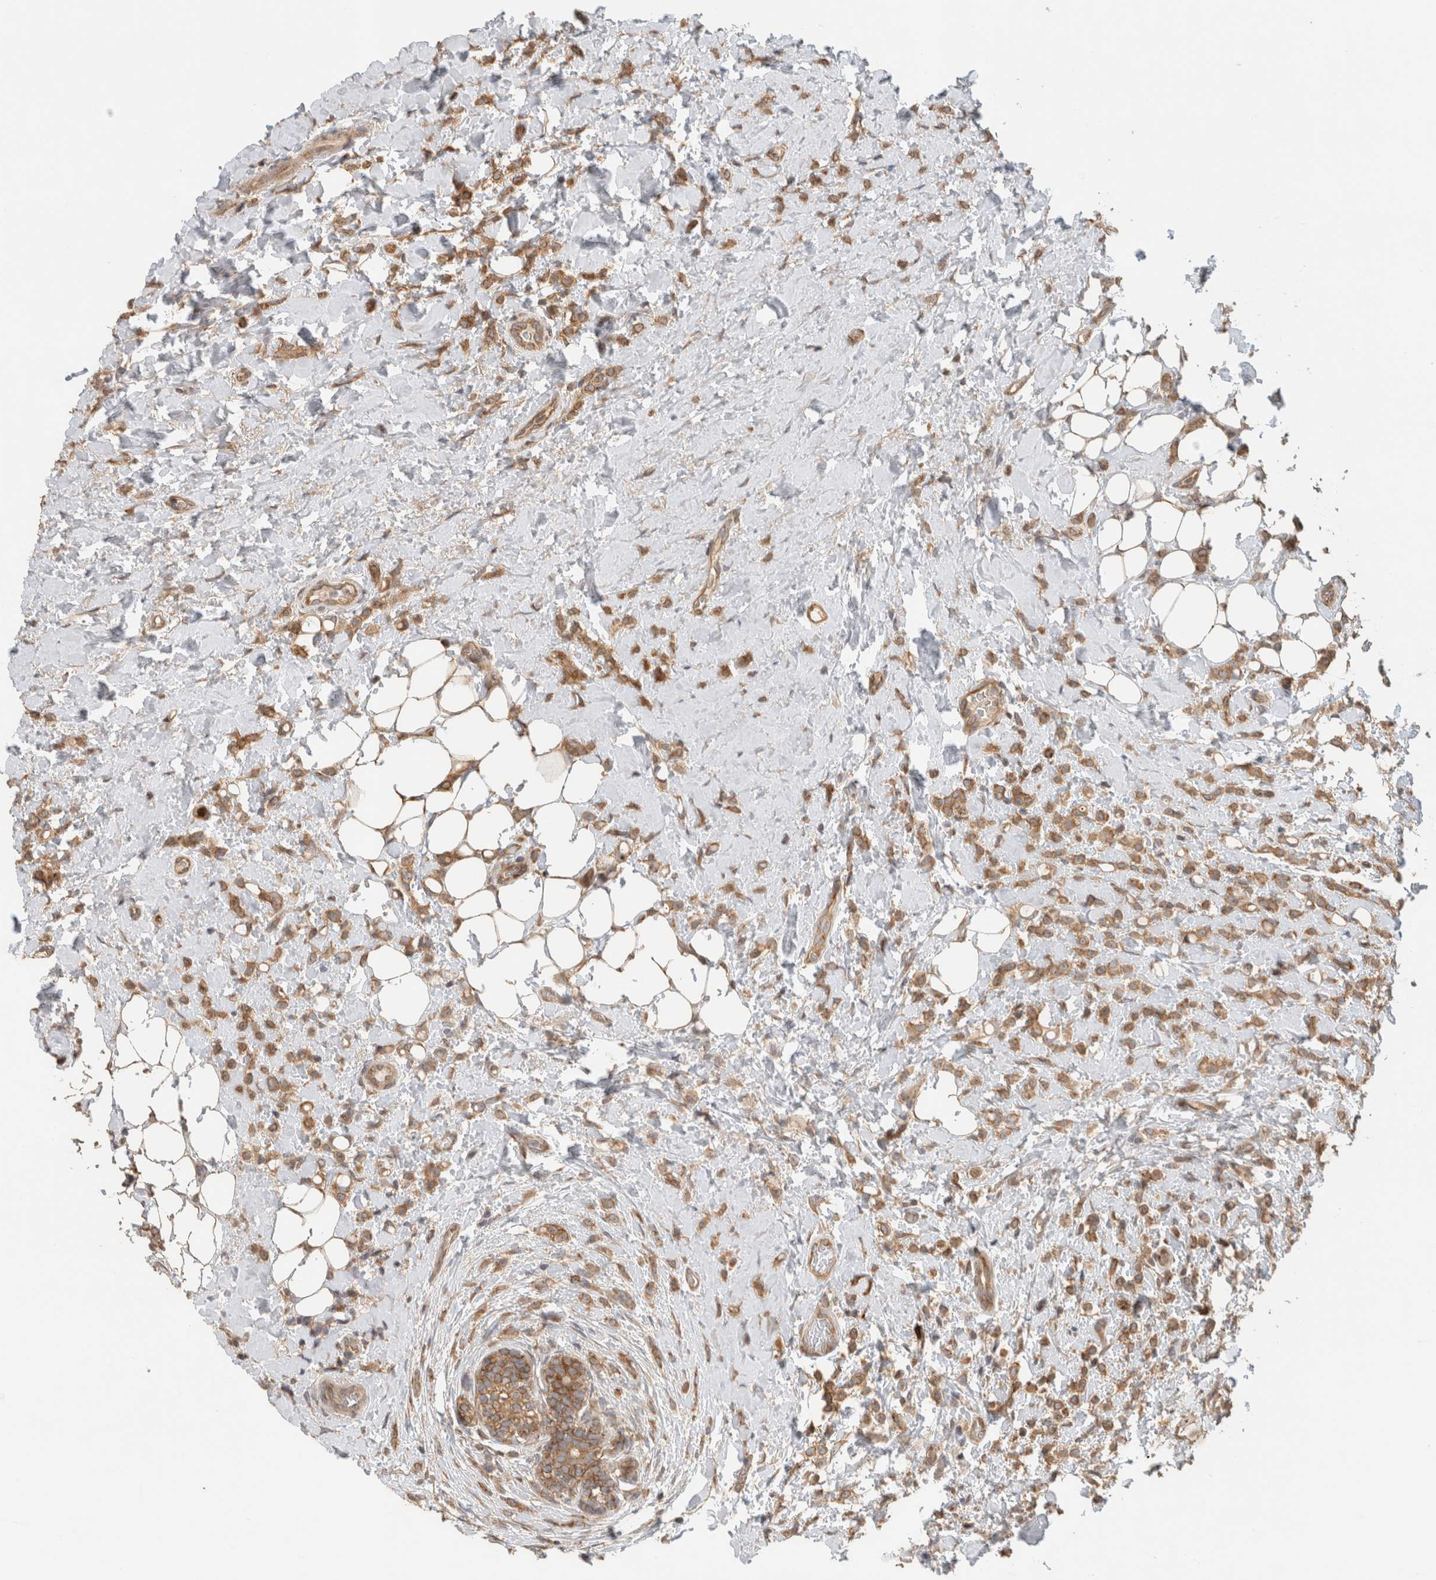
{"staining": {"intensity": "moderate", "quantity": ">75%", "location": "cytoplasmic/membranous"}, "tissue": "breast cancer", "cell_type": "Tumor cells", "image_type": "cancer", "snomed": [{"axis": "morphology", "description": "Normal tissue, NOS"}, {"axis": "morphology", "description": "Lobular carcinoma"}, {"axis": "topography", "description": "Breast"}], "caption": "Protein expression analysis of human breast cancer reveals moderate cytoplasmic/membranous positivity in about >75% of tumor cells.", "gene": "PUM1", "patient": {"sex": "female", "age": 50}}